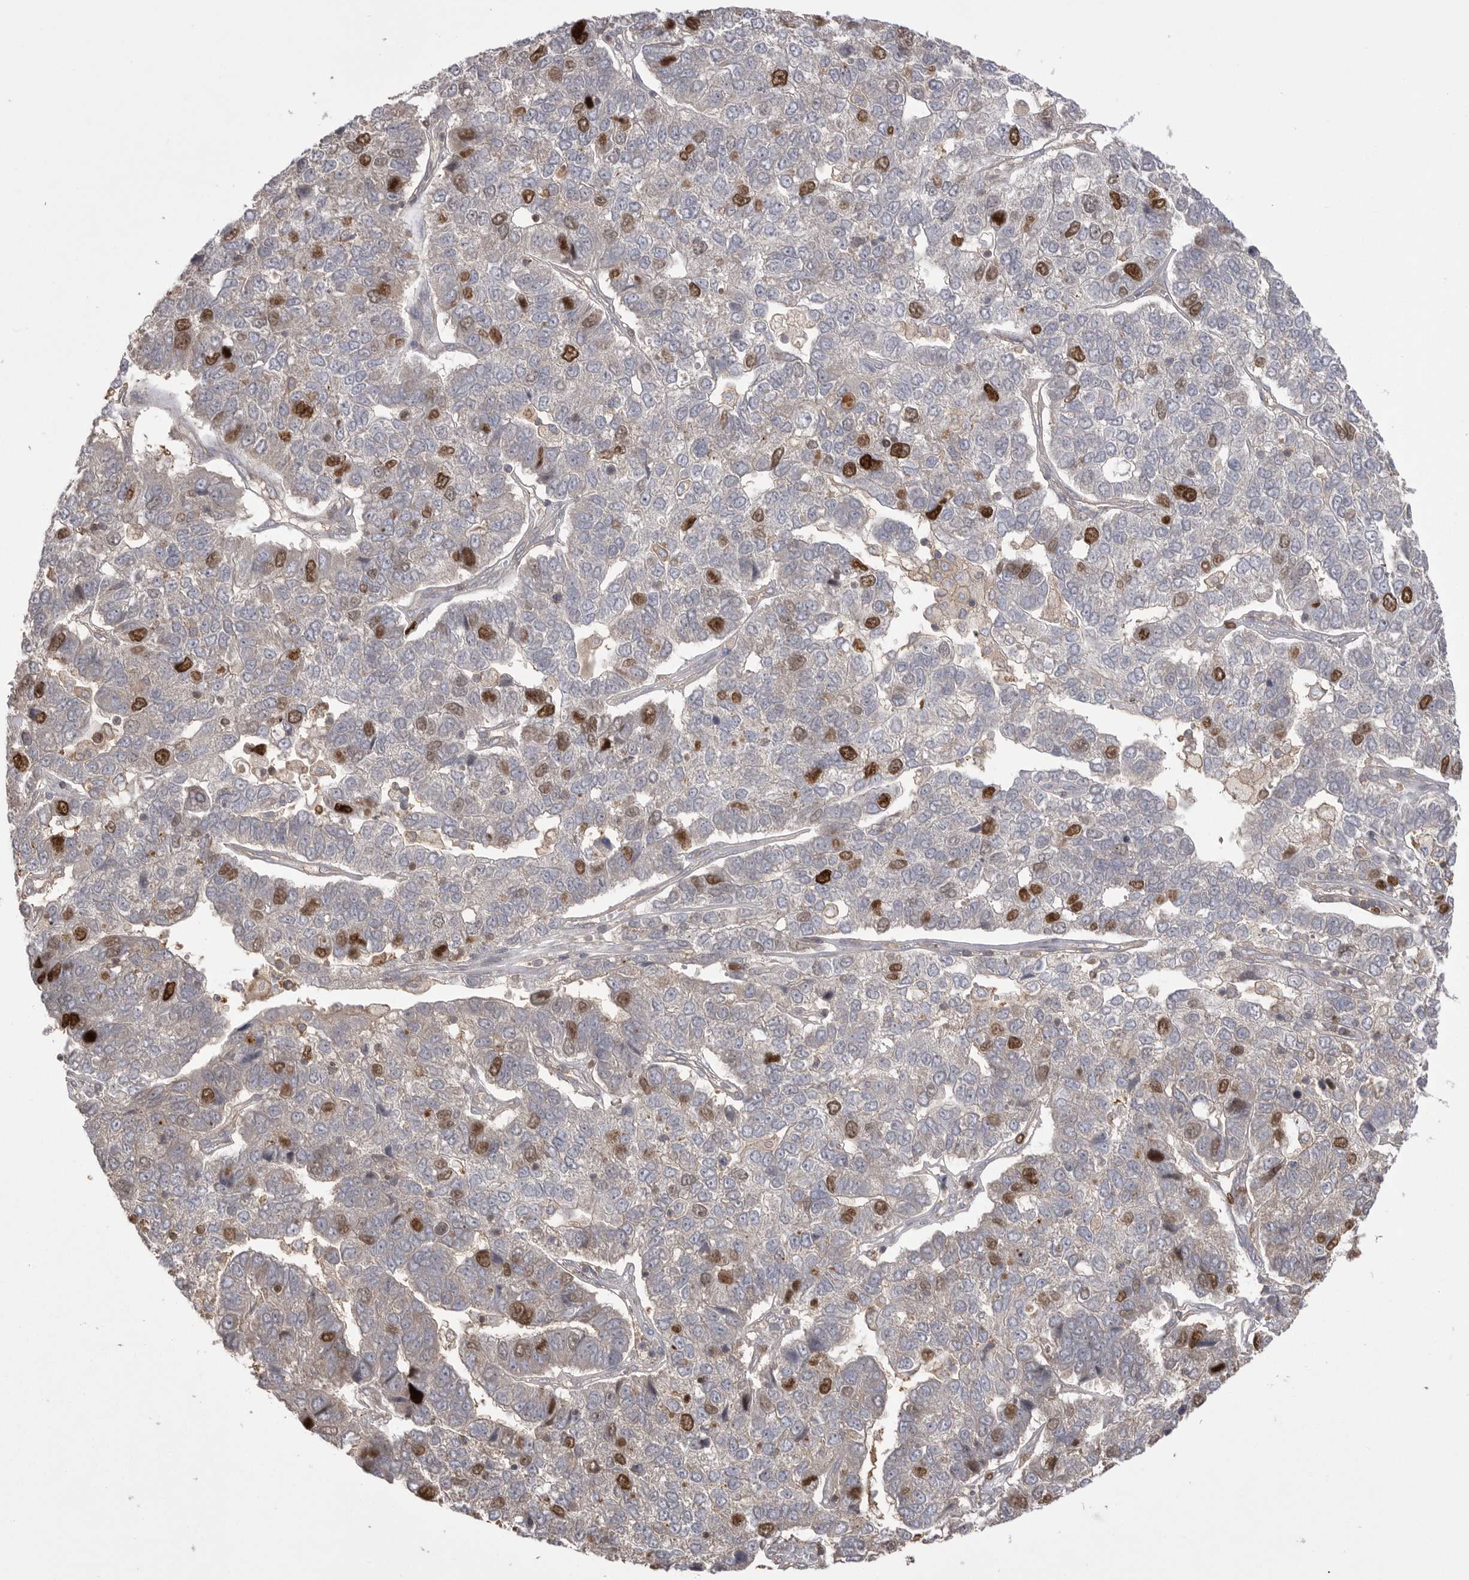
{"staining": {"intensity": "strong", "quantity": "<25%", "location": "nuclear"}, "tissue": "pancreatic cancer", "cell_type": "Tumor cells", "image_type": "cancer", "snomed": [{"axis": "morphology", "description": "Adenocarcinoma, NOS"}, {"axis": "topography", "description": "Pancreas"}], "caption": "Immunohistochemical staining of human pancreatic adenocarcinoma reveals medium levels of strong nuclear protein expression in approximately <25% of tumor cells.", "gene": "TOP2A", "patient": {"sex": "female", "age": 61}}